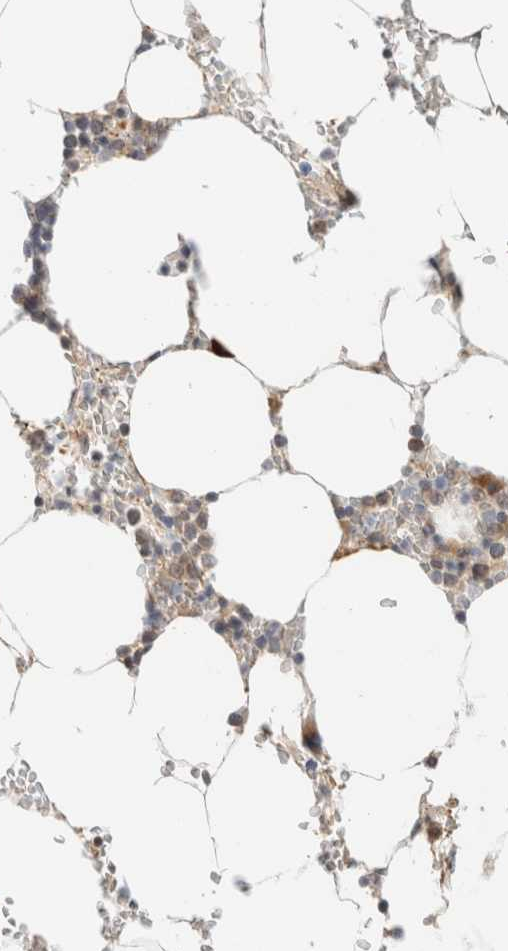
{"staining": {"intensity": "strong", "quantity": "<25%", "location": "cytoplasmic/membranous"}, "tissue": "bone marrow", "cell_type": "Hematopoietic cells", "image_type": "normal", "snomed": [{"axis": "morphology", "description": "Normal tissue, NOS"}, {"axis": "topography", "description": "Bone marrow"}], "caption": "Hematopoietic cells reveal medium levels of strong cytoplasmic/membranous staining in approximately <25% of cells in benign human bone marrow. The protein of interest is stained brown, and the nuclei are stained in blue (DAB (3,3'-diaminobenzidine) IHC with brightfield microscopy, high magnification).", "gene": "SPRTN", "patient": {"sex": "male", "age": 70}}